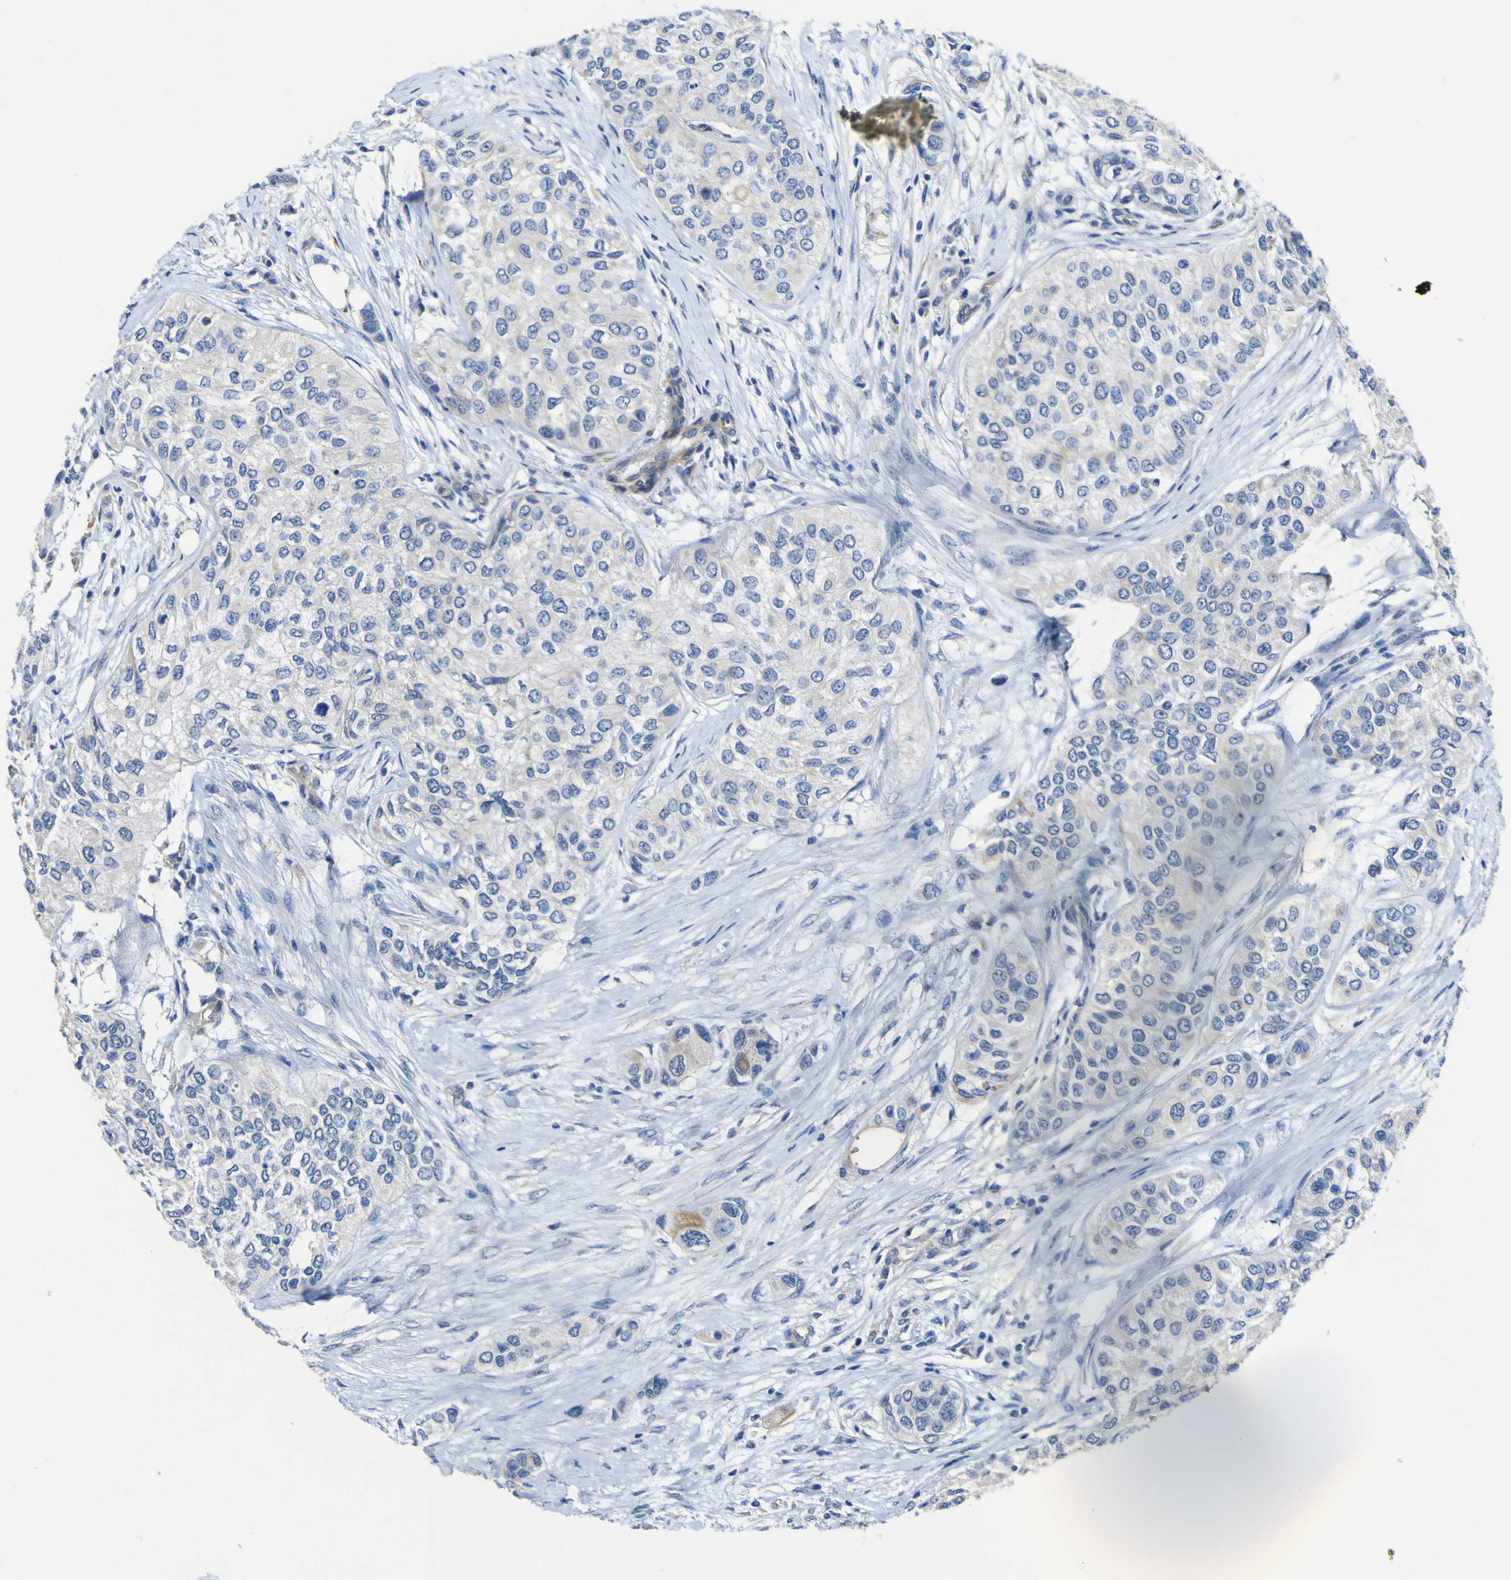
{"staining": {"intensity": "negative", "quantity": "none", "location": "none"}, "tissue": "urothelial cancer", "cell_type": "Tumor cells", "image_type": "cancer", "snomed": [{"axis": "morphology", "description": "Urothelial carcinoma, High grade"}, {"axis": "topography", "description": "Urinary bladder"}], "caption": "Tumor cells show no significant protein expression in urothelial carcinoma (high-grade). (DAB immunohistochemistry visualized using brightfield microscopy, high magnification).", "gene": "ALDH18A1", "patient": {"sex": "female", "age": 56}}